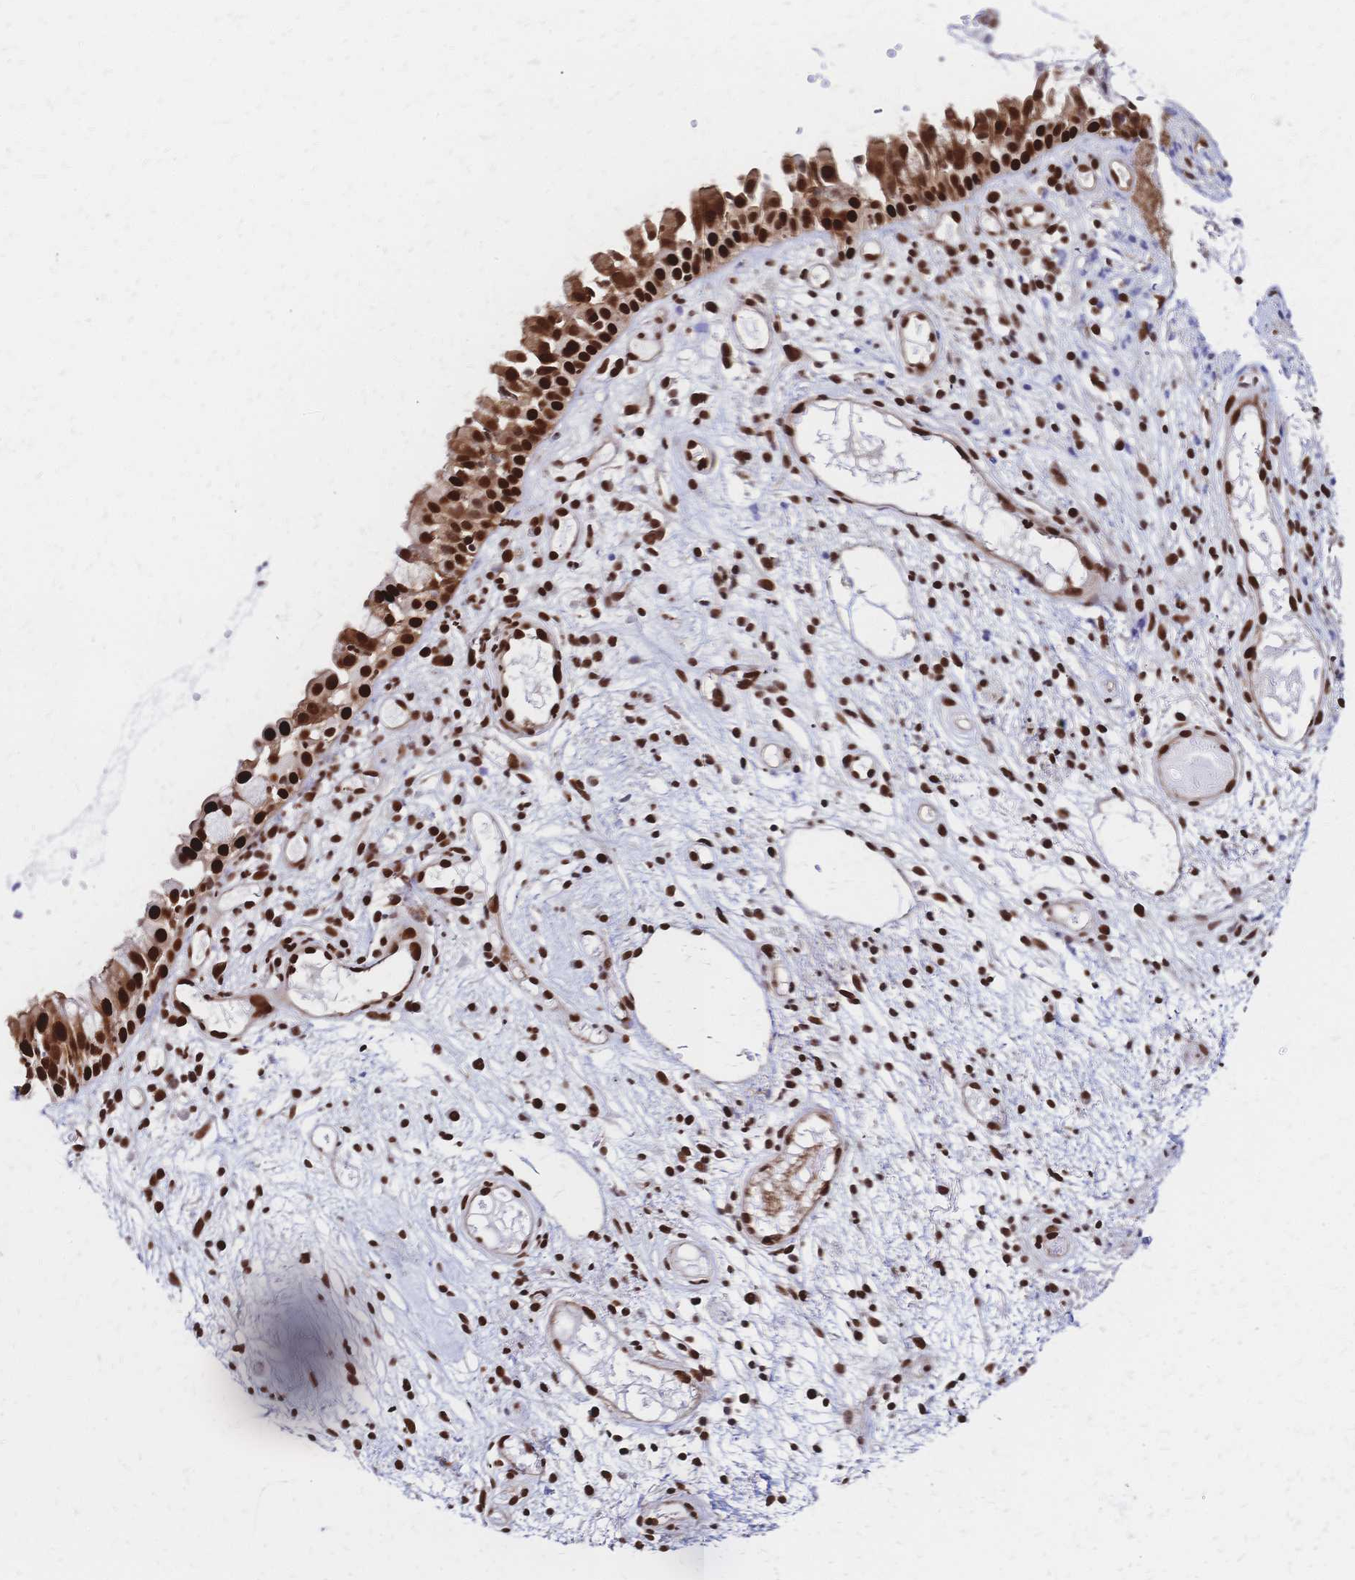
{"staining": {"intensity": "strong", "quantity": ">75%", "location": "cytoplasmic/membranous,nuclear"}, "tissue": "nasopharynx", "cell_type": "Respiratory epithelial cells", "image_type": "normal", "snomed": [{"axis": "morphology", "description": "Normal tissue, NOS"}, {"axis": "morphology", "description": "Inflammation, NOS"}, {"axis": "topography", "description": "Nasopharynx"}], "caption": "A histopathology image showing strong cytoplasmic/membranous,nuclear expression in approximately >75% of respiratory epithelial cells in normal nasopharynx, as visualized by brown immunohistochemical staining.", "gene": "HDGF", "patient": {"sex": "male", "age": 54}}